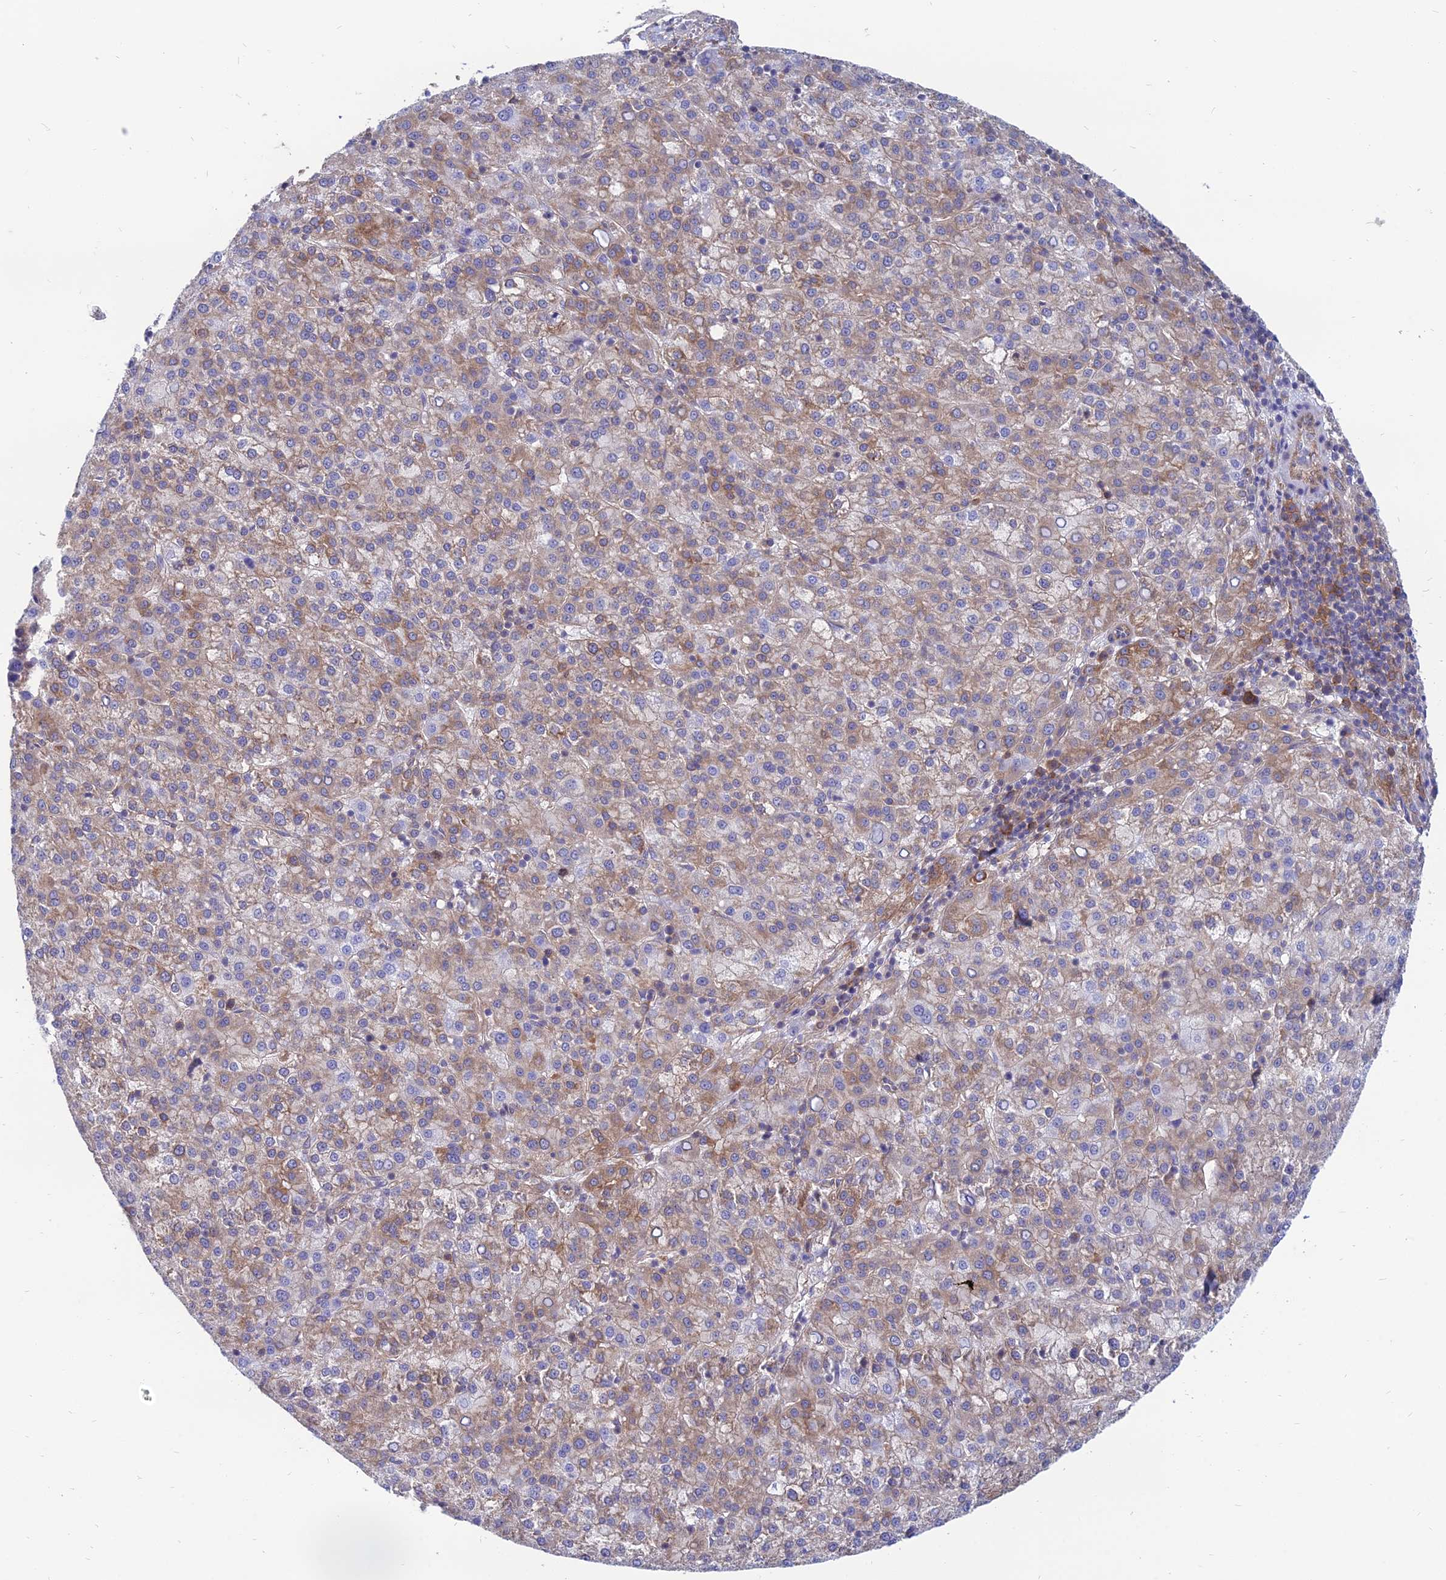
{"staining": {"intensity": "moderate", "quantity": ">75%", "location": "cytoplasmic/membranous"}, "tissue": "liver cancer", "cell_type": "Tumor cells", "image_type": "cancer", "snomed": [{"axis": "morphology", "description": "Carcinoma, Hepatocellular, NOS"}, {"axis": "topography", "description": "Liver"}], "caption": "Liver hepatocellular carcinoma stained with a protein marker reveals moderate staining in tumor cells.", "gene": "TXLNA", "patient": {"sex": "female", "age": 58}}